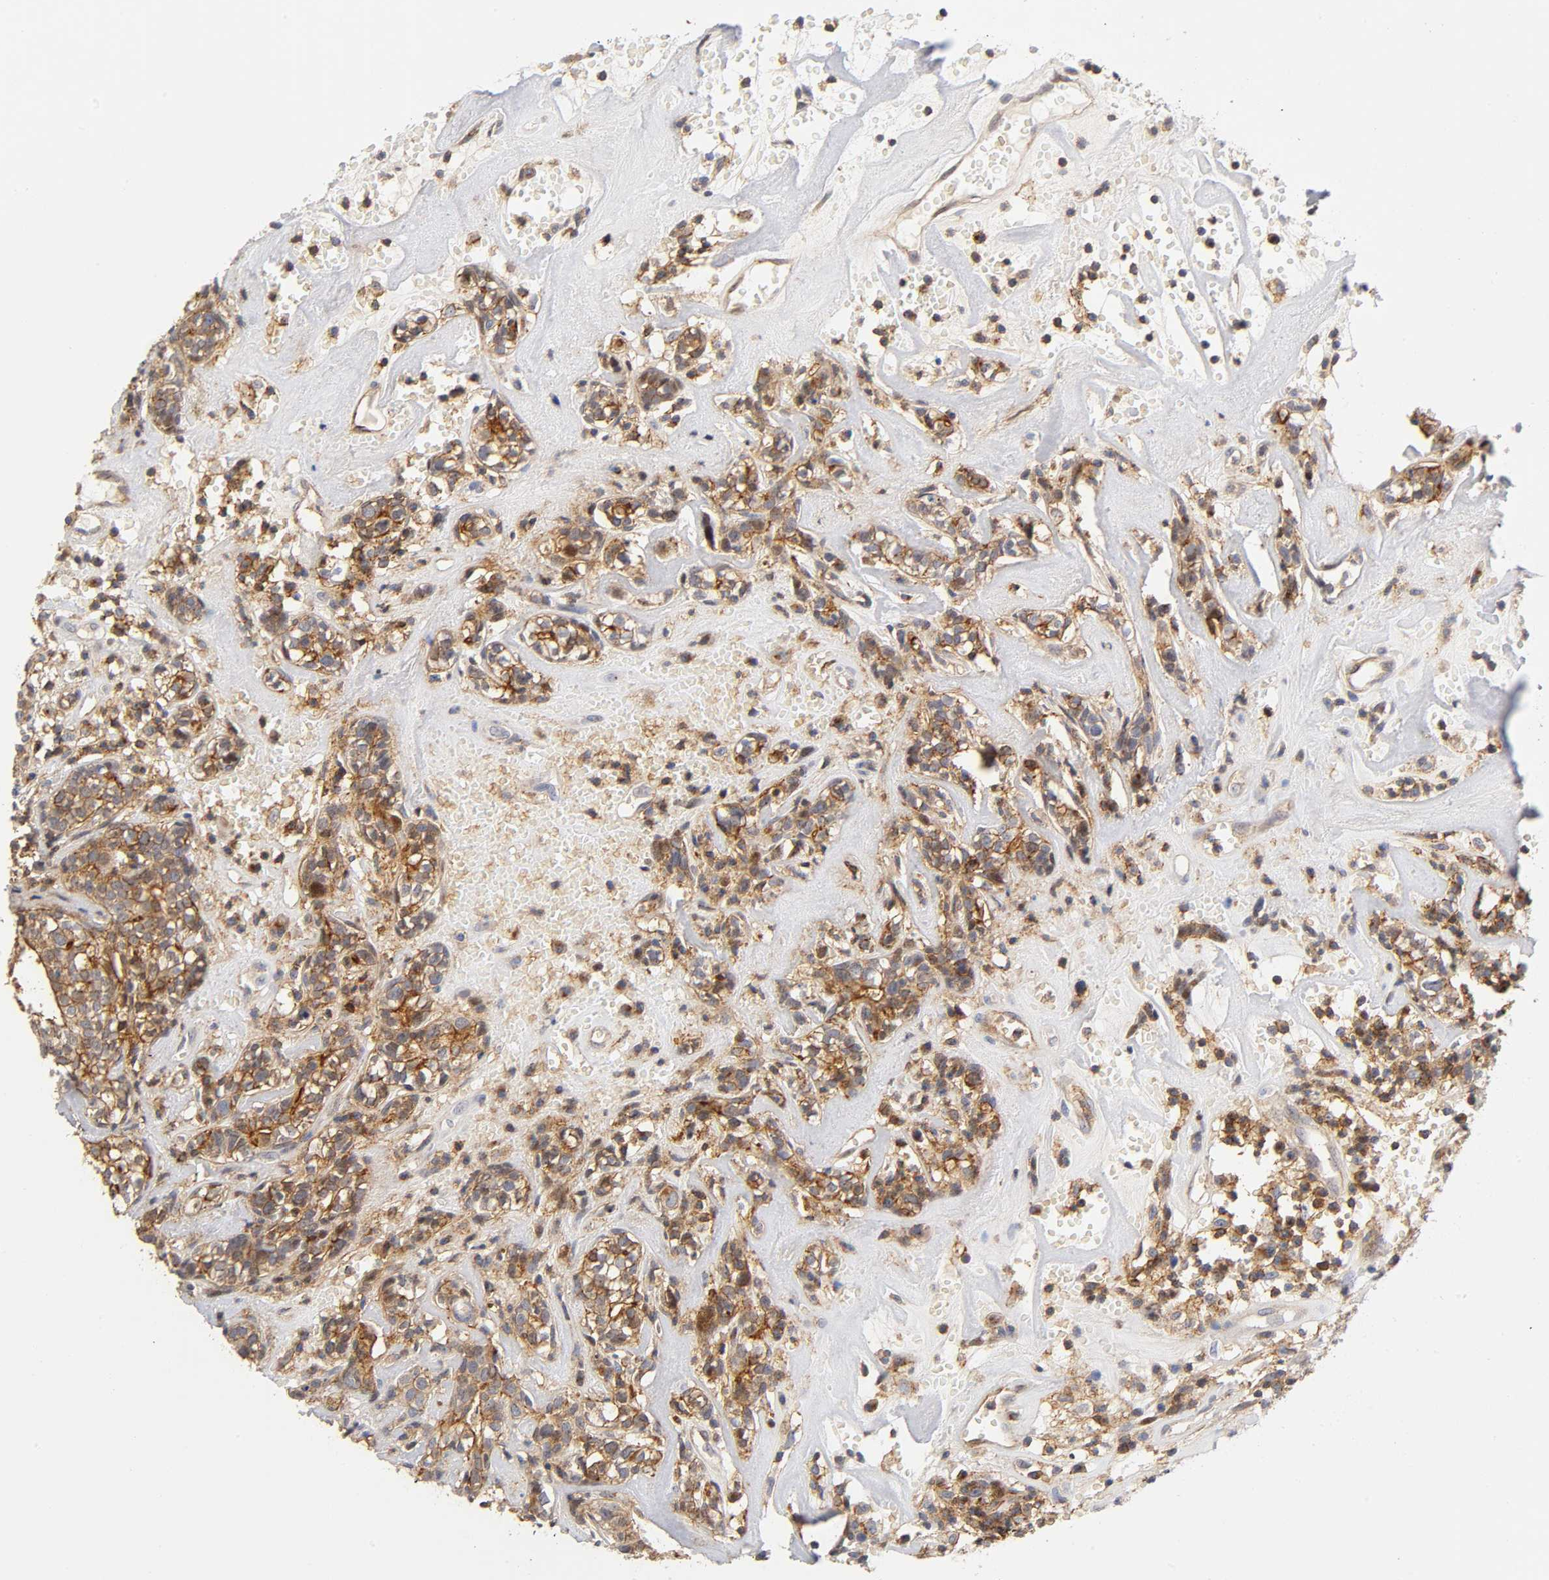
{"staining": {"intensity": "moderate", "quantity": "25%-75%", "location": "cytoplasmic/membranous,nuclear"}, "tissue": "head and neck cancer", "cell_type": "Tumor cells", "image_type": "cancer", "snomed": [{"axis": "morphology", "description": "Adenocarcinoma, NOS"}, {"axis": "topography", "description": "Salivary gland"}, {"axis": "topography", "description": "Head-Neck"}], "caption": "IHC photomicrograph of neoplastic tissue: head and neck cancer (adenocarcinoma) stained using immunohistochemistry (IHC) reveals medium levels of moderate protein expression localized specifically in the cytoplasmic/membranous and nuclear of tumor cells, appearing as a cytoplasmic/membranous and nuclear brown color.", "gene": "ANXA7", "patient": {"sex": "female", "age": 65}}